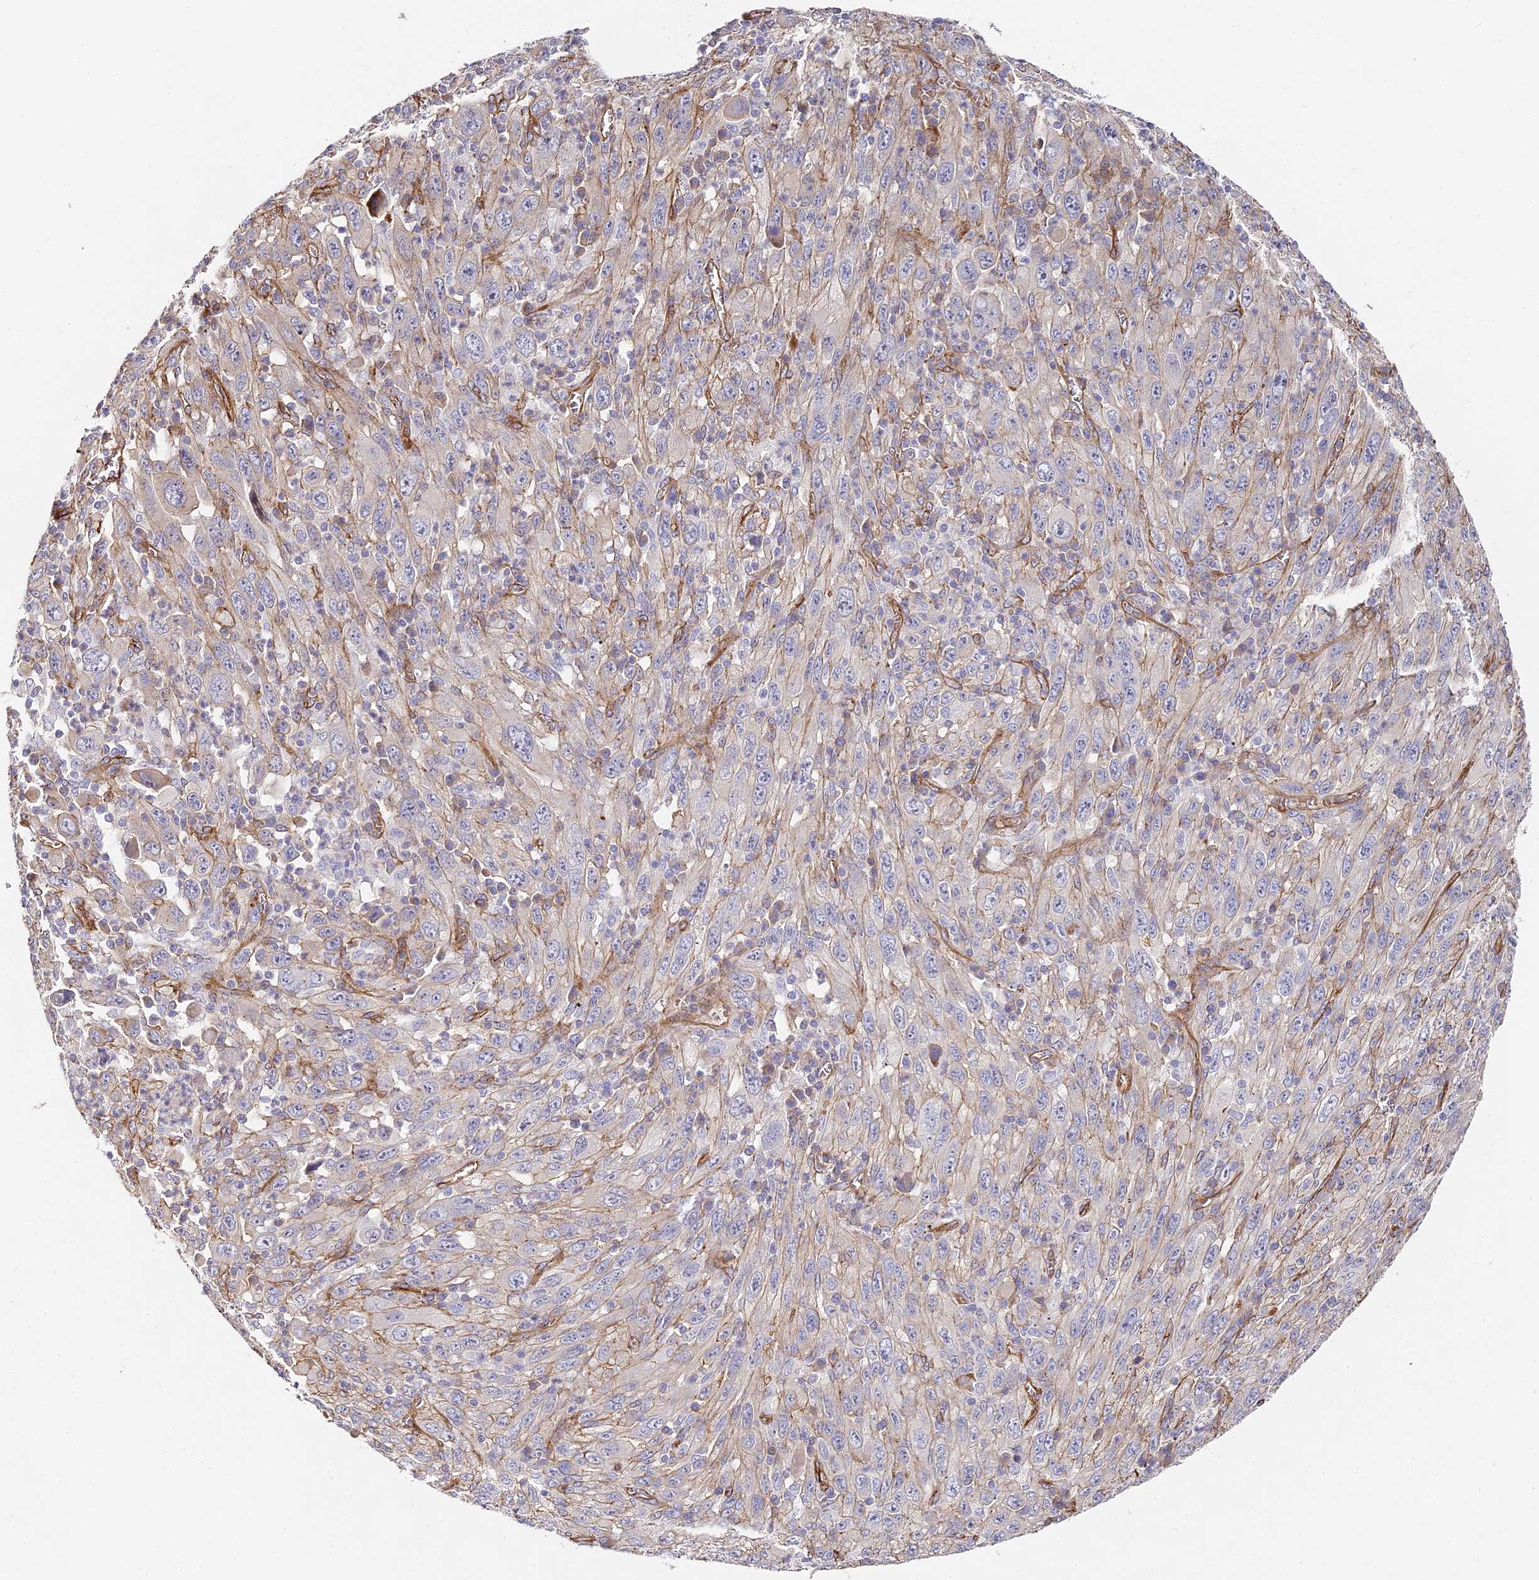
{"staining": {"intensity": "negative", "quantity": "none", "location": "none"}, "tissue": "melanoma", "cell_type": "Tumor cells", "image_type": "cancer", "snomed": [{"axis": "morphology", "description": "Malignant melanoma, Metastatic site"}, {"axis": "topography", "description": "Skin"}], "caption": "Immunohistochemistry image of neoplastic tissue: melanoma stained with DAB (3,3'-diaminobenzidine) reveals no significant protein expression in tumor cells.", "gene": "CCDC30", "patient": {"sex": "female", "age": 56}}